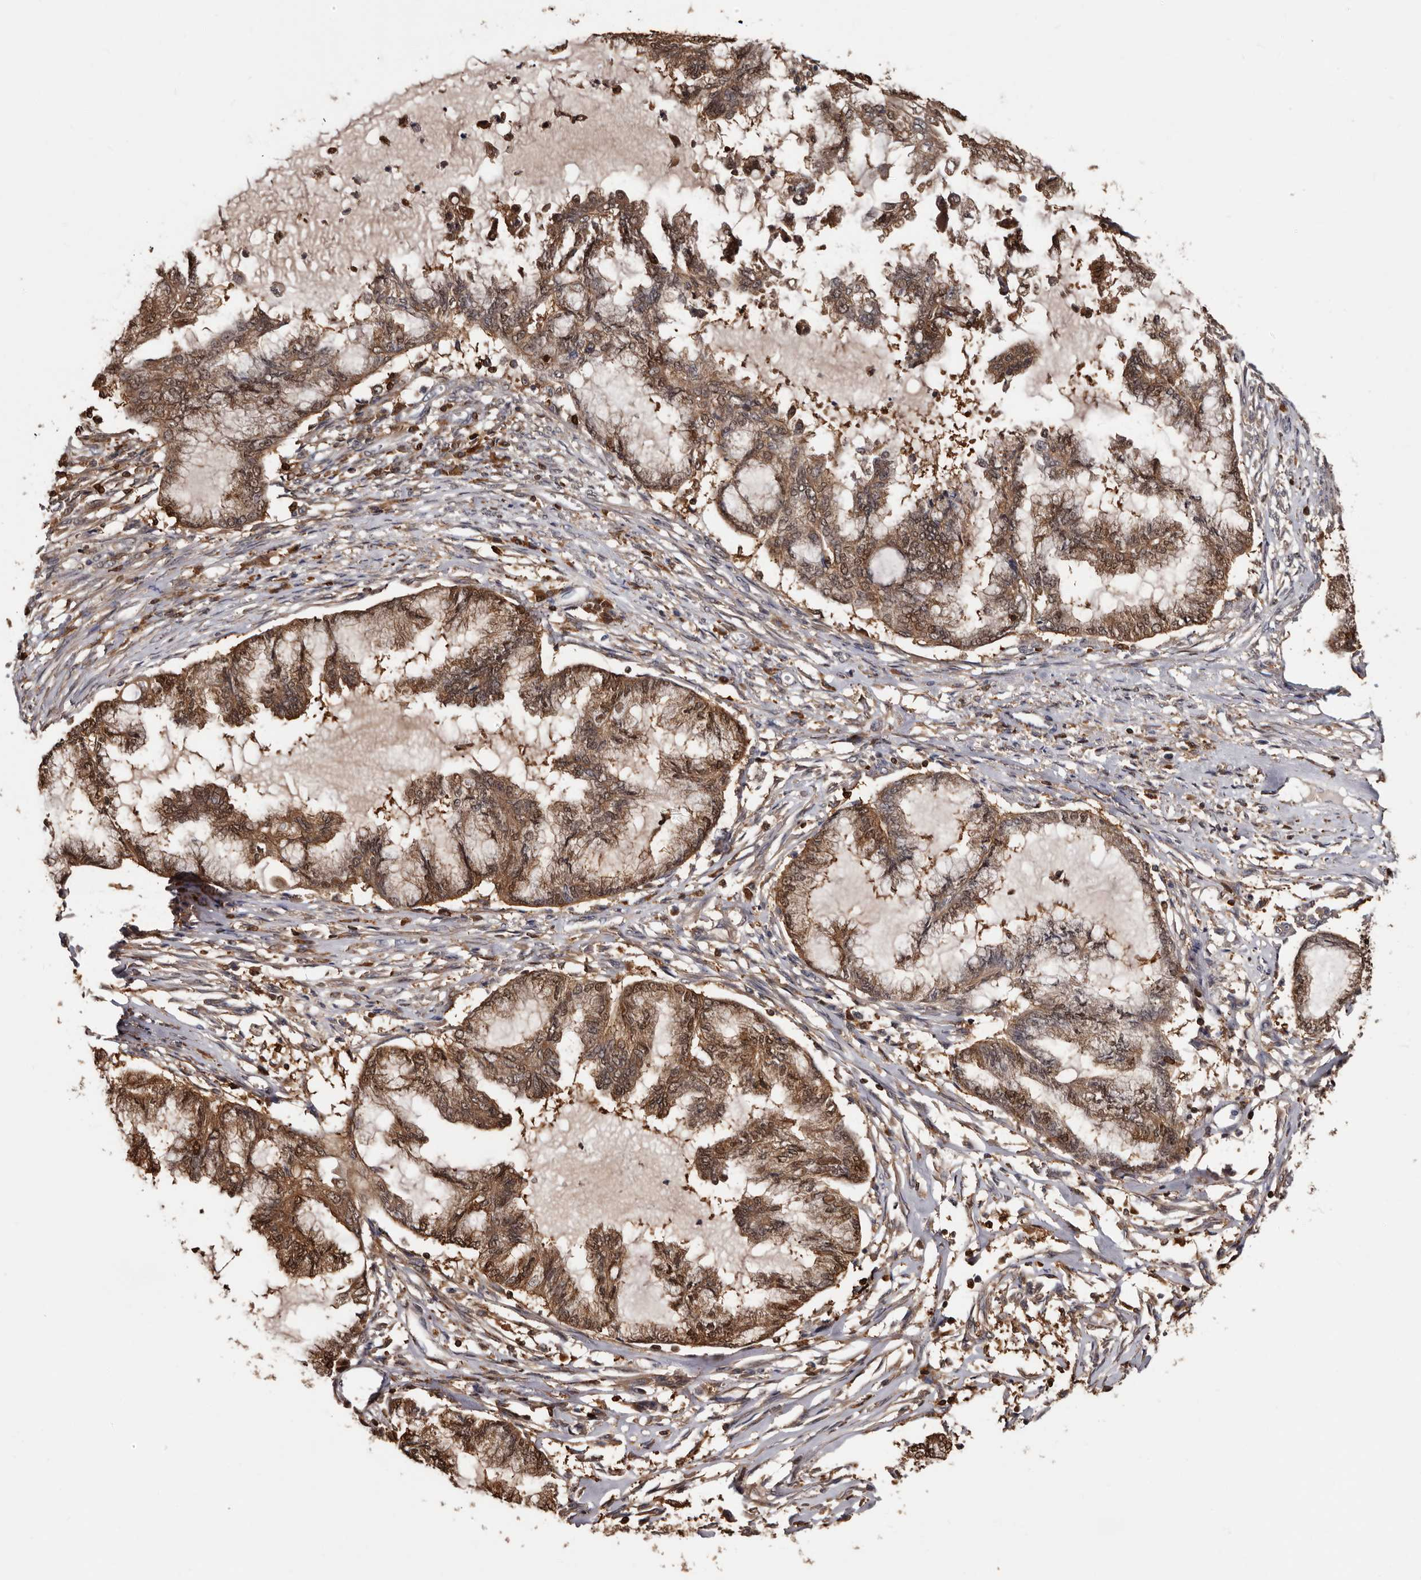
{"staining": {"intensity": "moderate", "quantity": ">75%", "location": "cytoplasmic/membranous,nuclear"}, "tissue": "endometrial cancer", "cell_type": "Tumor cells", "image_type": "cancer", "snomed": [{"axis": "morphology", "description": "Adenocarcinoma, NOS"}, {"axis": "topography", "description": "Endometrium"}], "caption": "The histopathology image displays staining of endometrial cancer (adenocarcinoma), revealing moderate cytoplasmic/membranous and nuclear protein staining (brown color) within tumor cells.", "gene": "DNPH1", "patient": {"sex": "female", "age": 86}}